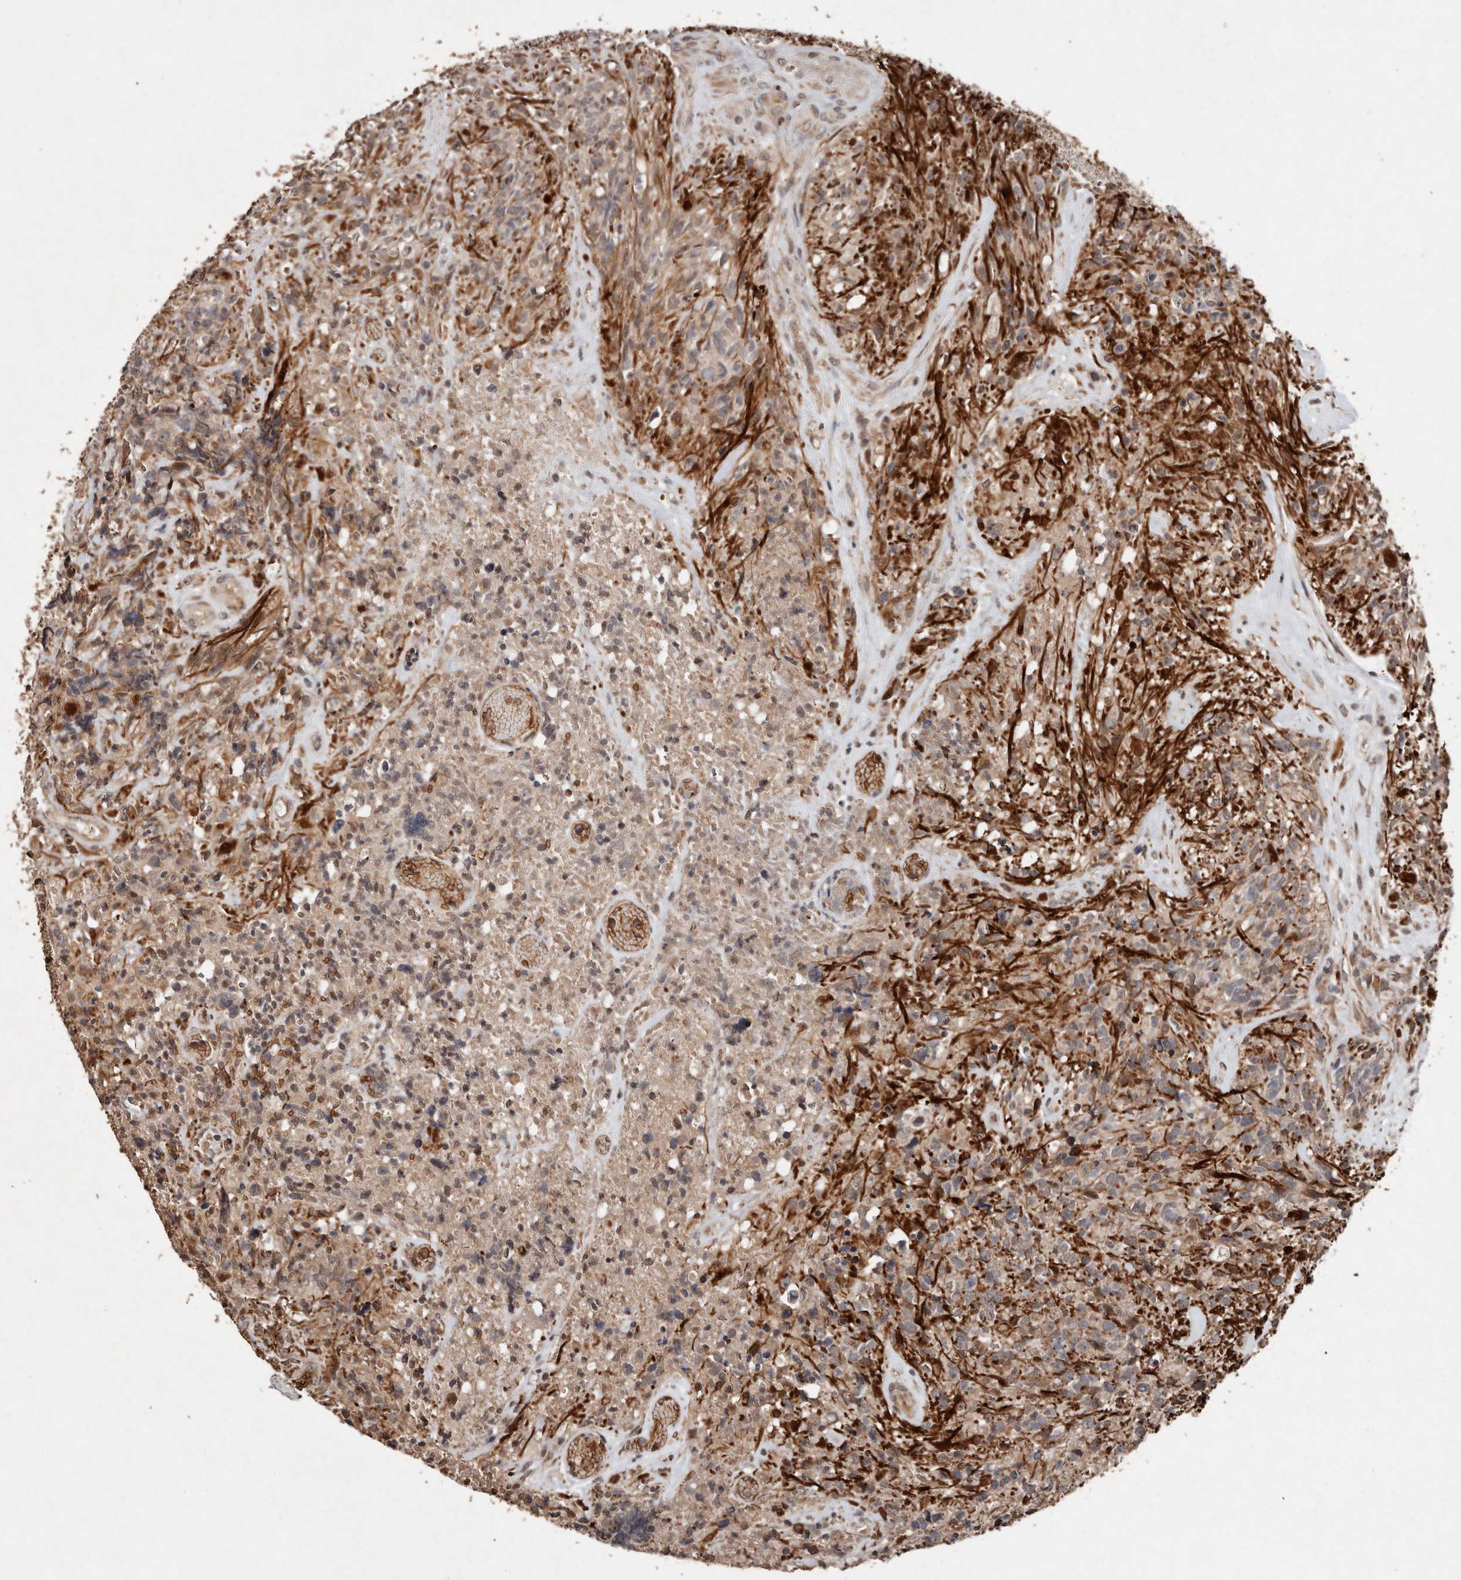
{"staining": {"intensity": "negative", "quantity": "none", "location": "none"}, "tissue": "glioma", "cell_type": "Tumor cells", "image_type": "cancer", "snomed": [{"axis": "morphology", "description": "Glioma, malignant, High grade"}, {"axis": "topography", "description": "Brain"}], "caption": "This is an immunohistochemistry (IHC) micrograph of human glioma. There is no positivity in tumor cells.", "gene": "DIP2C", "patient": {"sex": "male", "age": 69}}